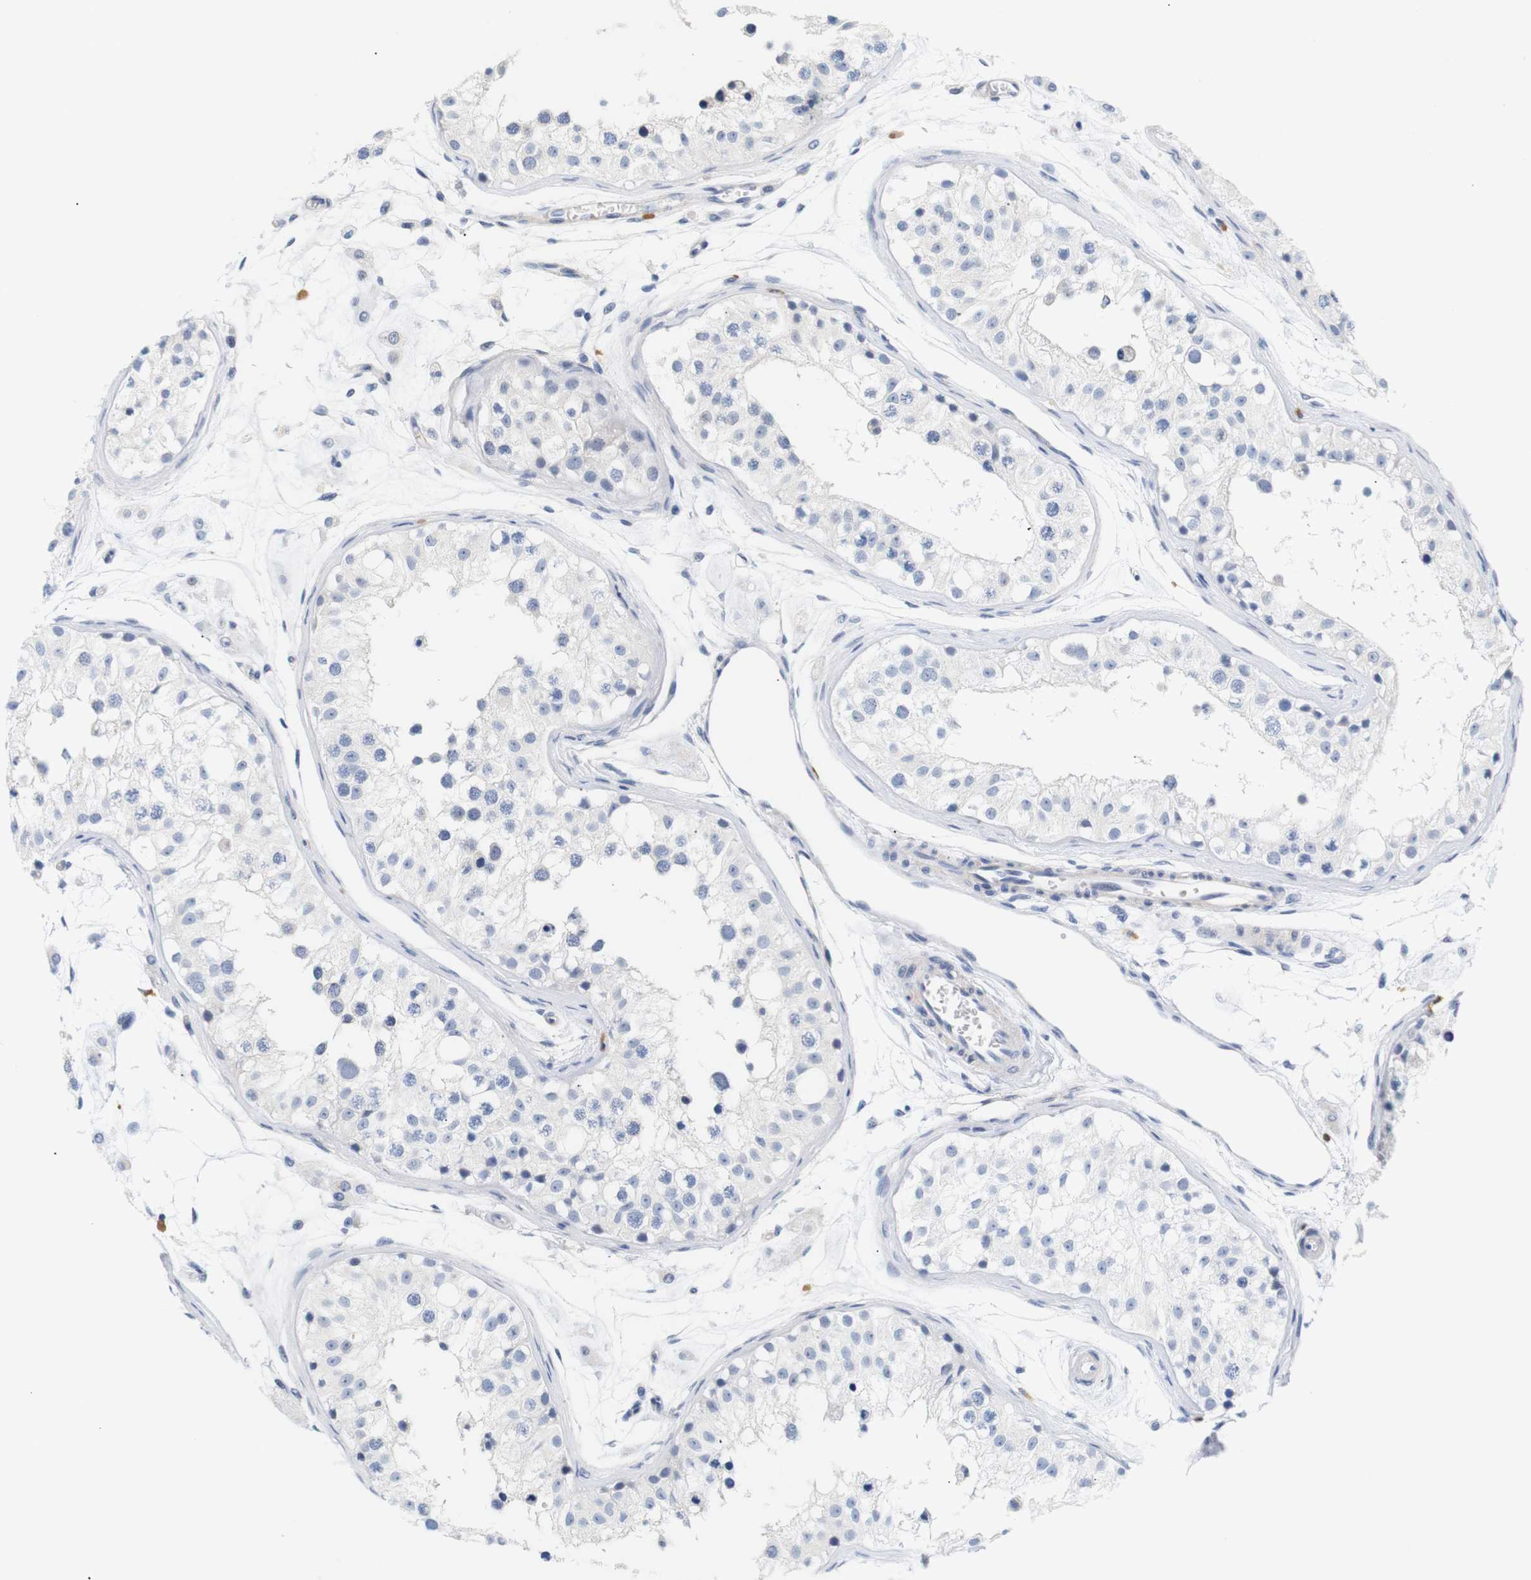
{"staining": {"intensity": "negative", "quantity": "none", "location": "none"}, "tissue": "testis", "cell_type": "Cells in seminiferous ducts", "image_type": "normal", "snomed": [{"axis": "morphology", "description": "Normal tissue, NOS"}, {"axis": "morphology", "description": "Adenocarcinoma, metastatic, NOS"}, {"axis": "topography", "description": "Testis"}], "caption": "Immunohistochemical staining of unremarkable human testis reveals no significant positivity in cells in seminiferous ducts.", "gene": "STMN3", "patient": {"sex": "male", "age": 26}}